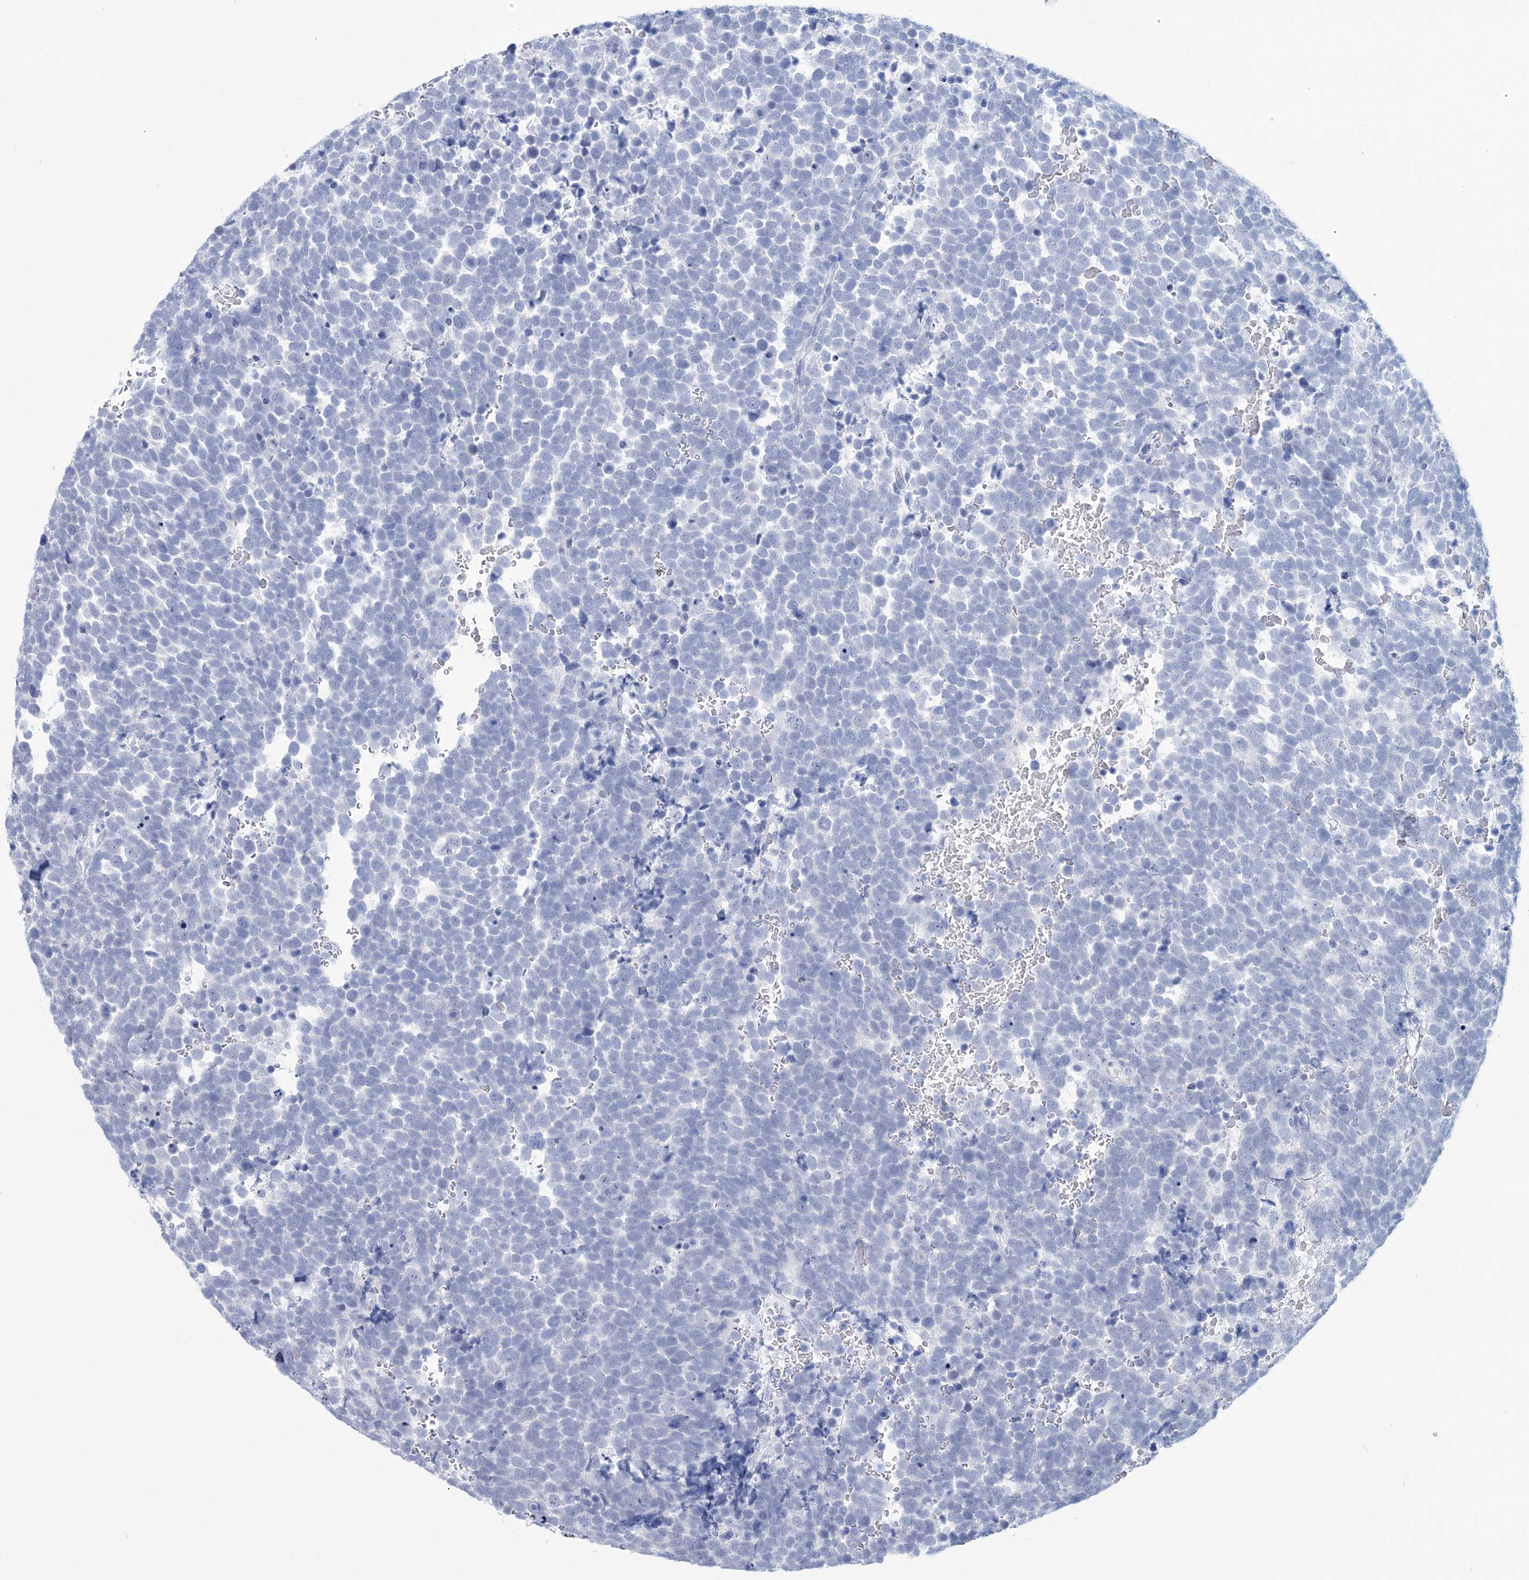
{"staining": {"intensity": "negative", "quantity": "none", "location": "none"}, "tissue": "urothelial cancer", "cell_type": "Tumor cells", "image_type": "cancer", "snomed": [{"axis": "morphology", "description": "Urothelial carcinoma, High grade"}, {"axis": "topography", "description": "Urinary bladder"}], "caption": "IHC of human urothelial carcinoma (high-grade) displays no staining in tumor cells. Nuclei are stained in blue.", "gene": "DPCD", "patient": {"sex": "female", "age": 82}}